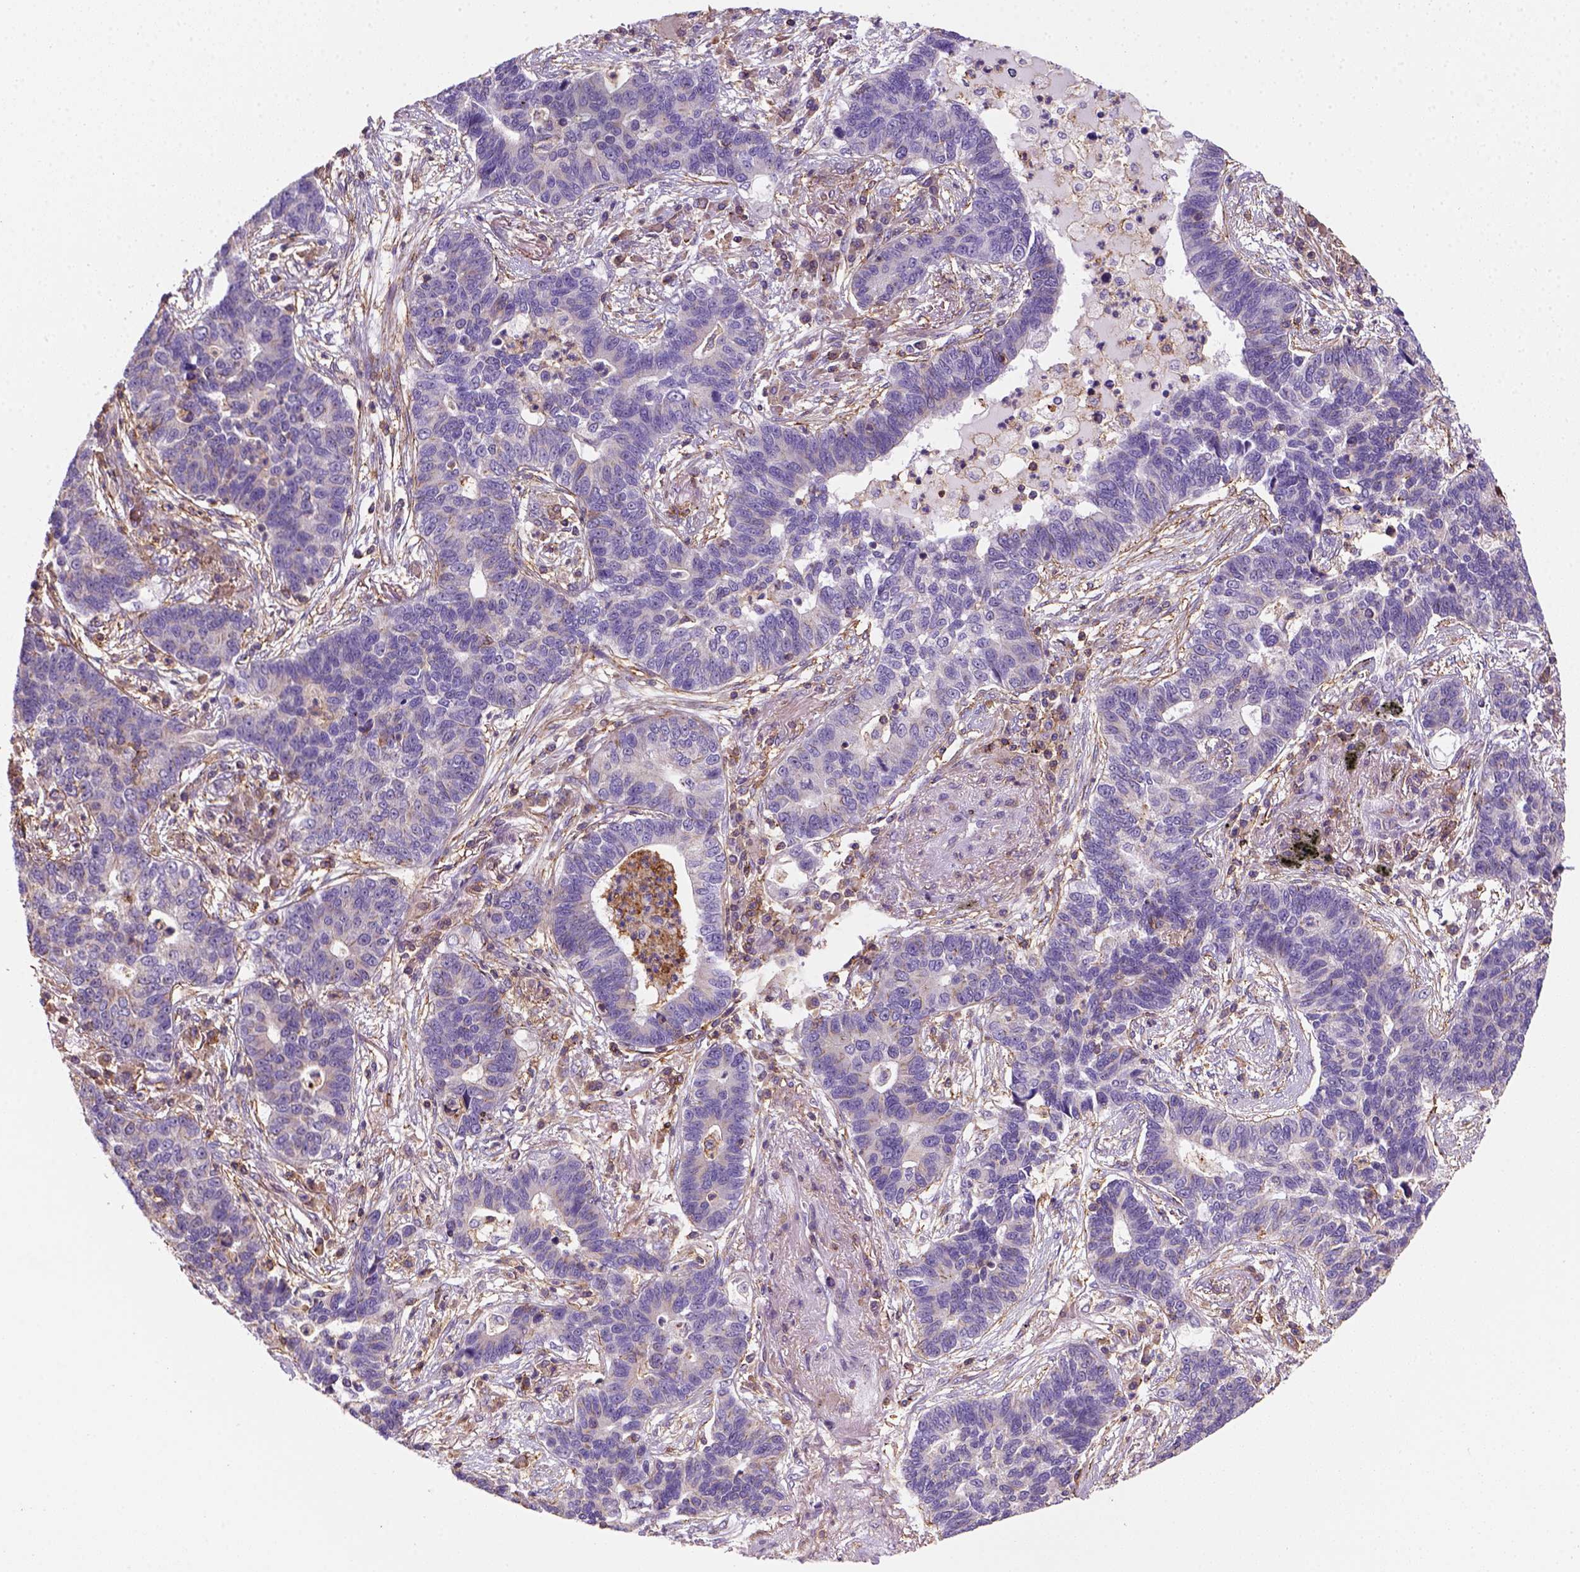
{"staining": {"intensity": "negative", "quantity": "none", "location": "none"}, "tissue": "lung cancer", "cell_type": "Tumor cells", "image_type": "cancer", "snomed": [{"axis": "morphology", "description": "Adenocarcinoma, NOS"}, {"axis": "topography", "description": "Lung"}], "caption": "Tumor cells show no significant positivity in adenocarcinoma (lung).", "gene": "GPRC5D", "patient": {"sex": "female", "age": 57}}